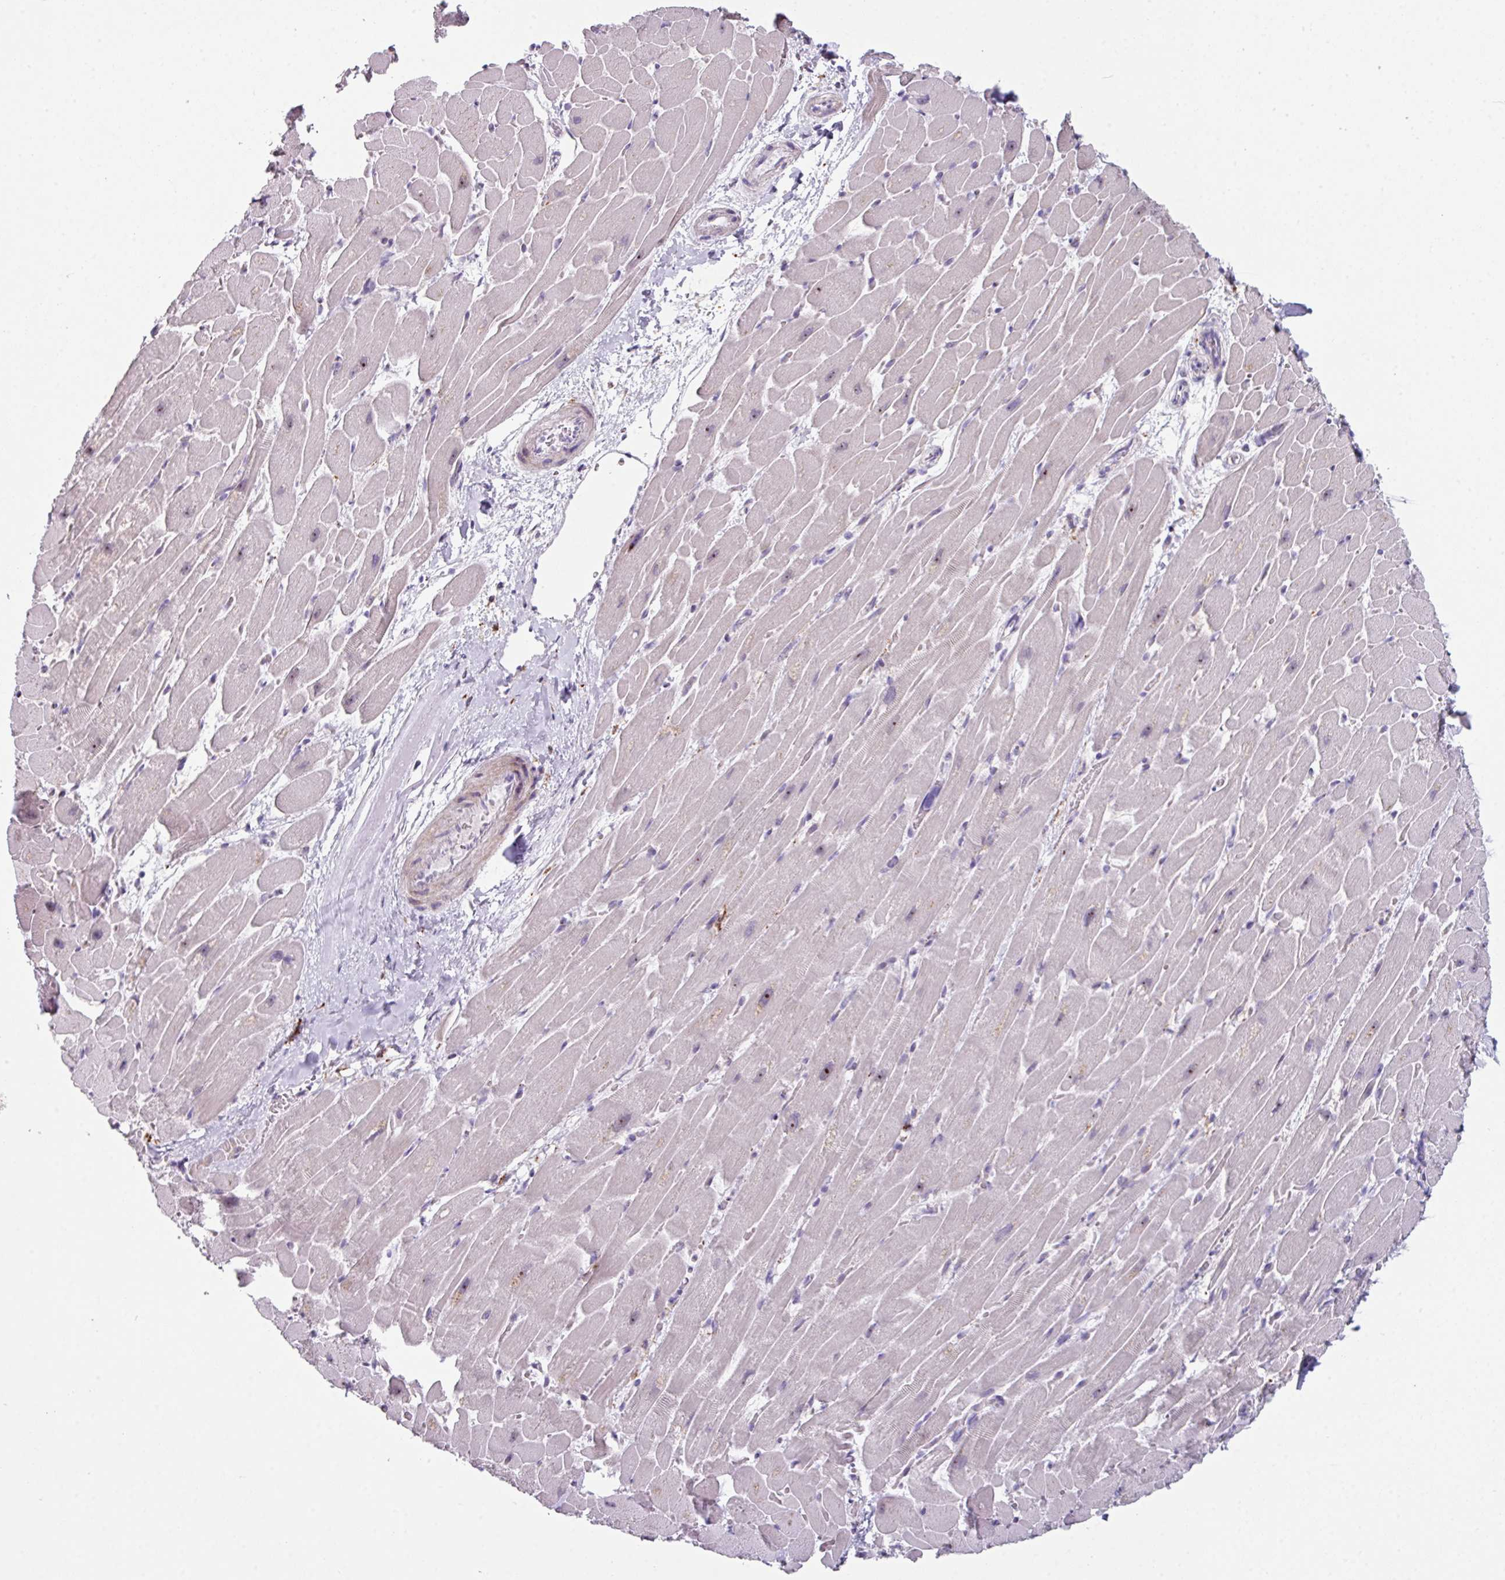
{"staining": {"intensity": "weak", "quantity": "<25%", "location": "cytoplasmic/membranous"}, "tissue": "heart muscle", "cell_type": "Cardiomyocytes", "image_type": "normal", "snomed": [{"axis": "morphology", "description": "Normal tissue, NOS"}, {"axis": "topography", "description": "Heart"}], "caption": "The immunohistochemistry (IHC) micrograph has no significant positivity in cardiomyocytes of heart muscle.", "gene": "BMS1", "patient": {"sex": "male", "age": 37}}